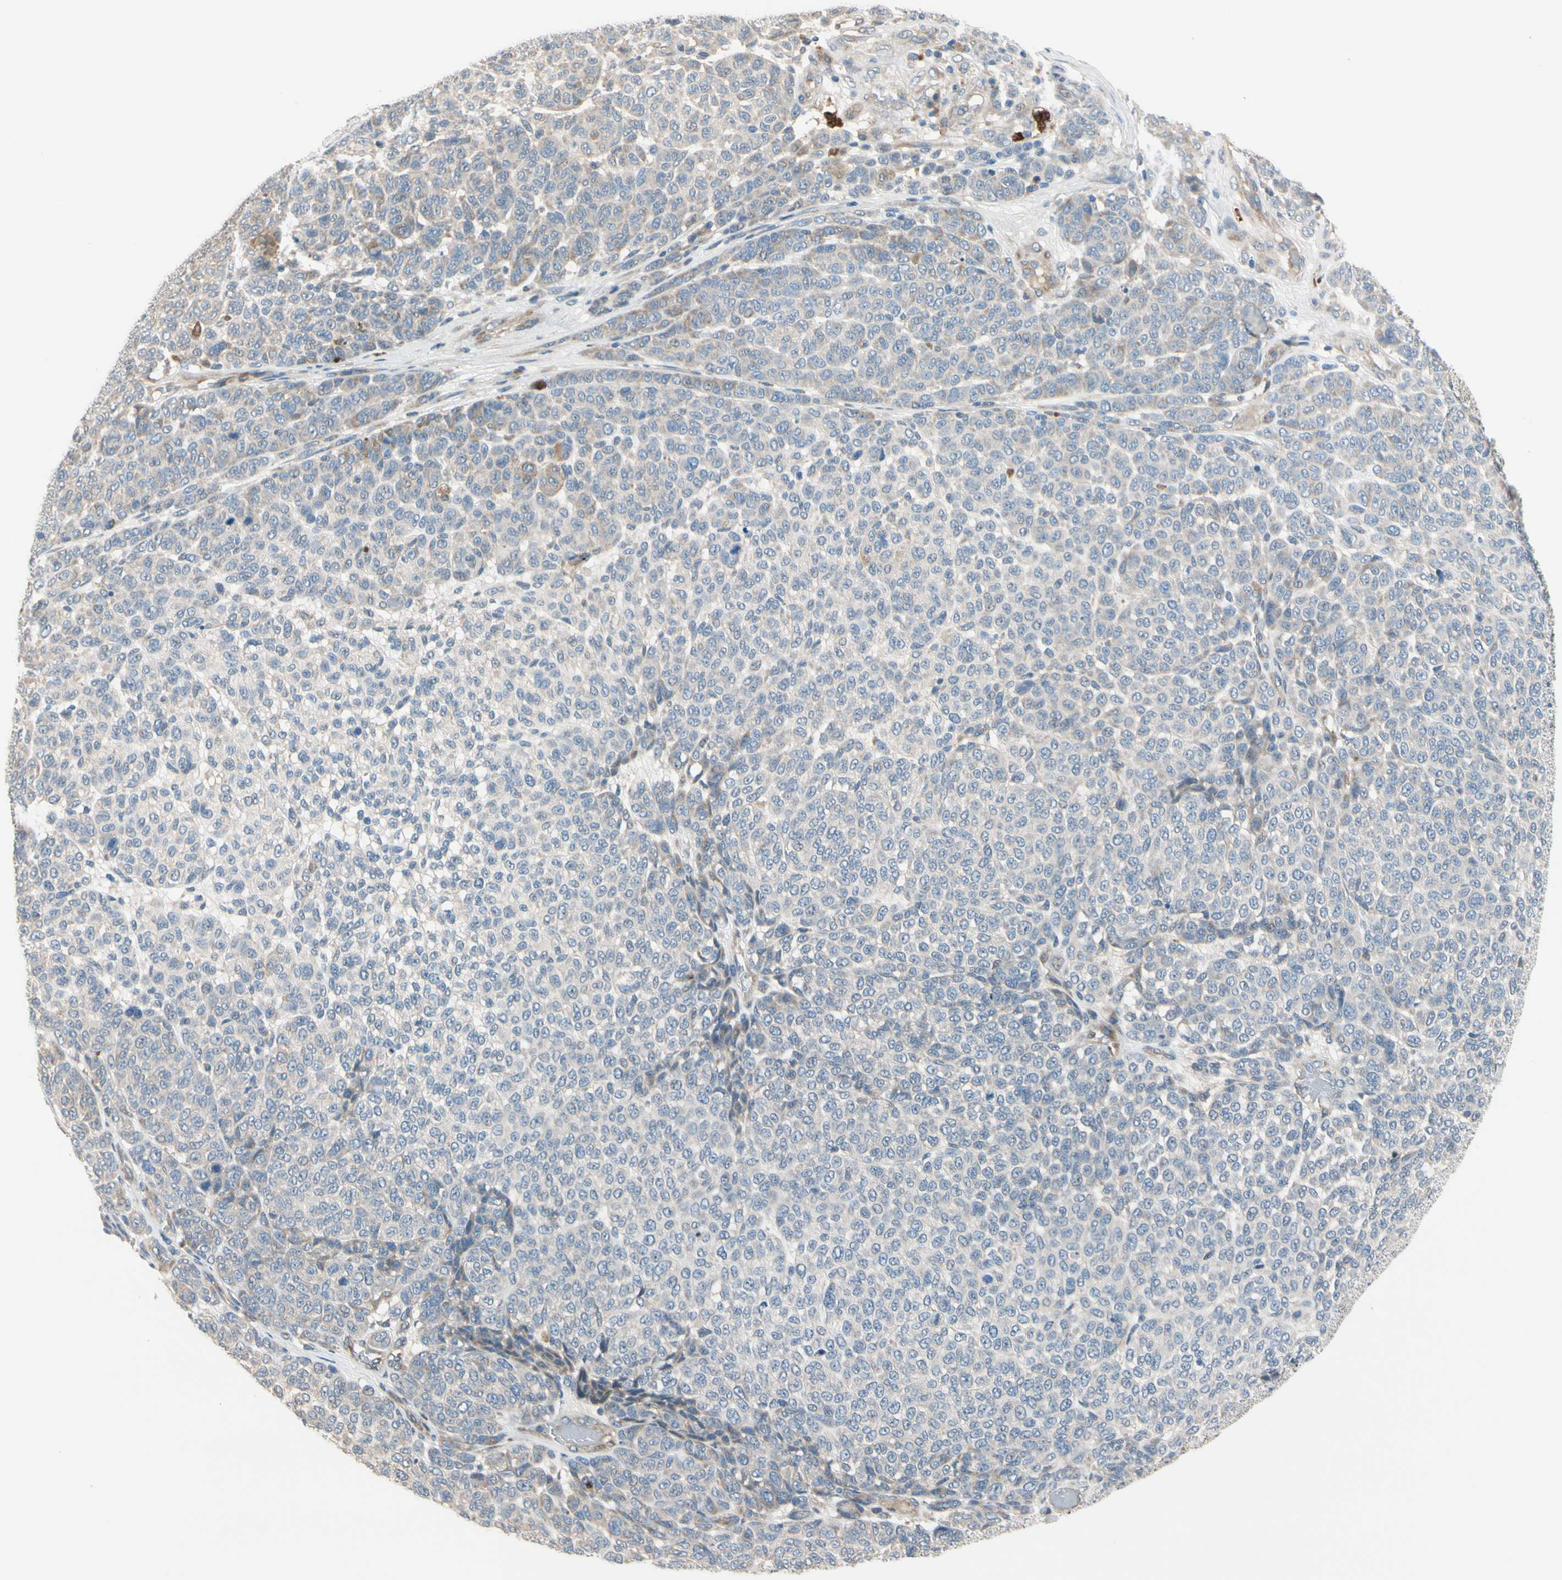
{"staining": {"intensity": "negative", "quantity": "none", "location": "none"}, "tissue": "melanoma", "cell_type": "Tumor cells", "image_type": "cancer", "snomed": [{"axis": "morphology", "description": "Malignant melanoma, NOS"}, {"axis": "topography", "description": "Skin"}], "caption": "Immunohistochemistry histopathology image of melanoma stained for a protein (brown), which demonstrates no positivity in tumor cells.", "gene": "SIGLEC5", "patient": {"sex": "male", "age": 59}}